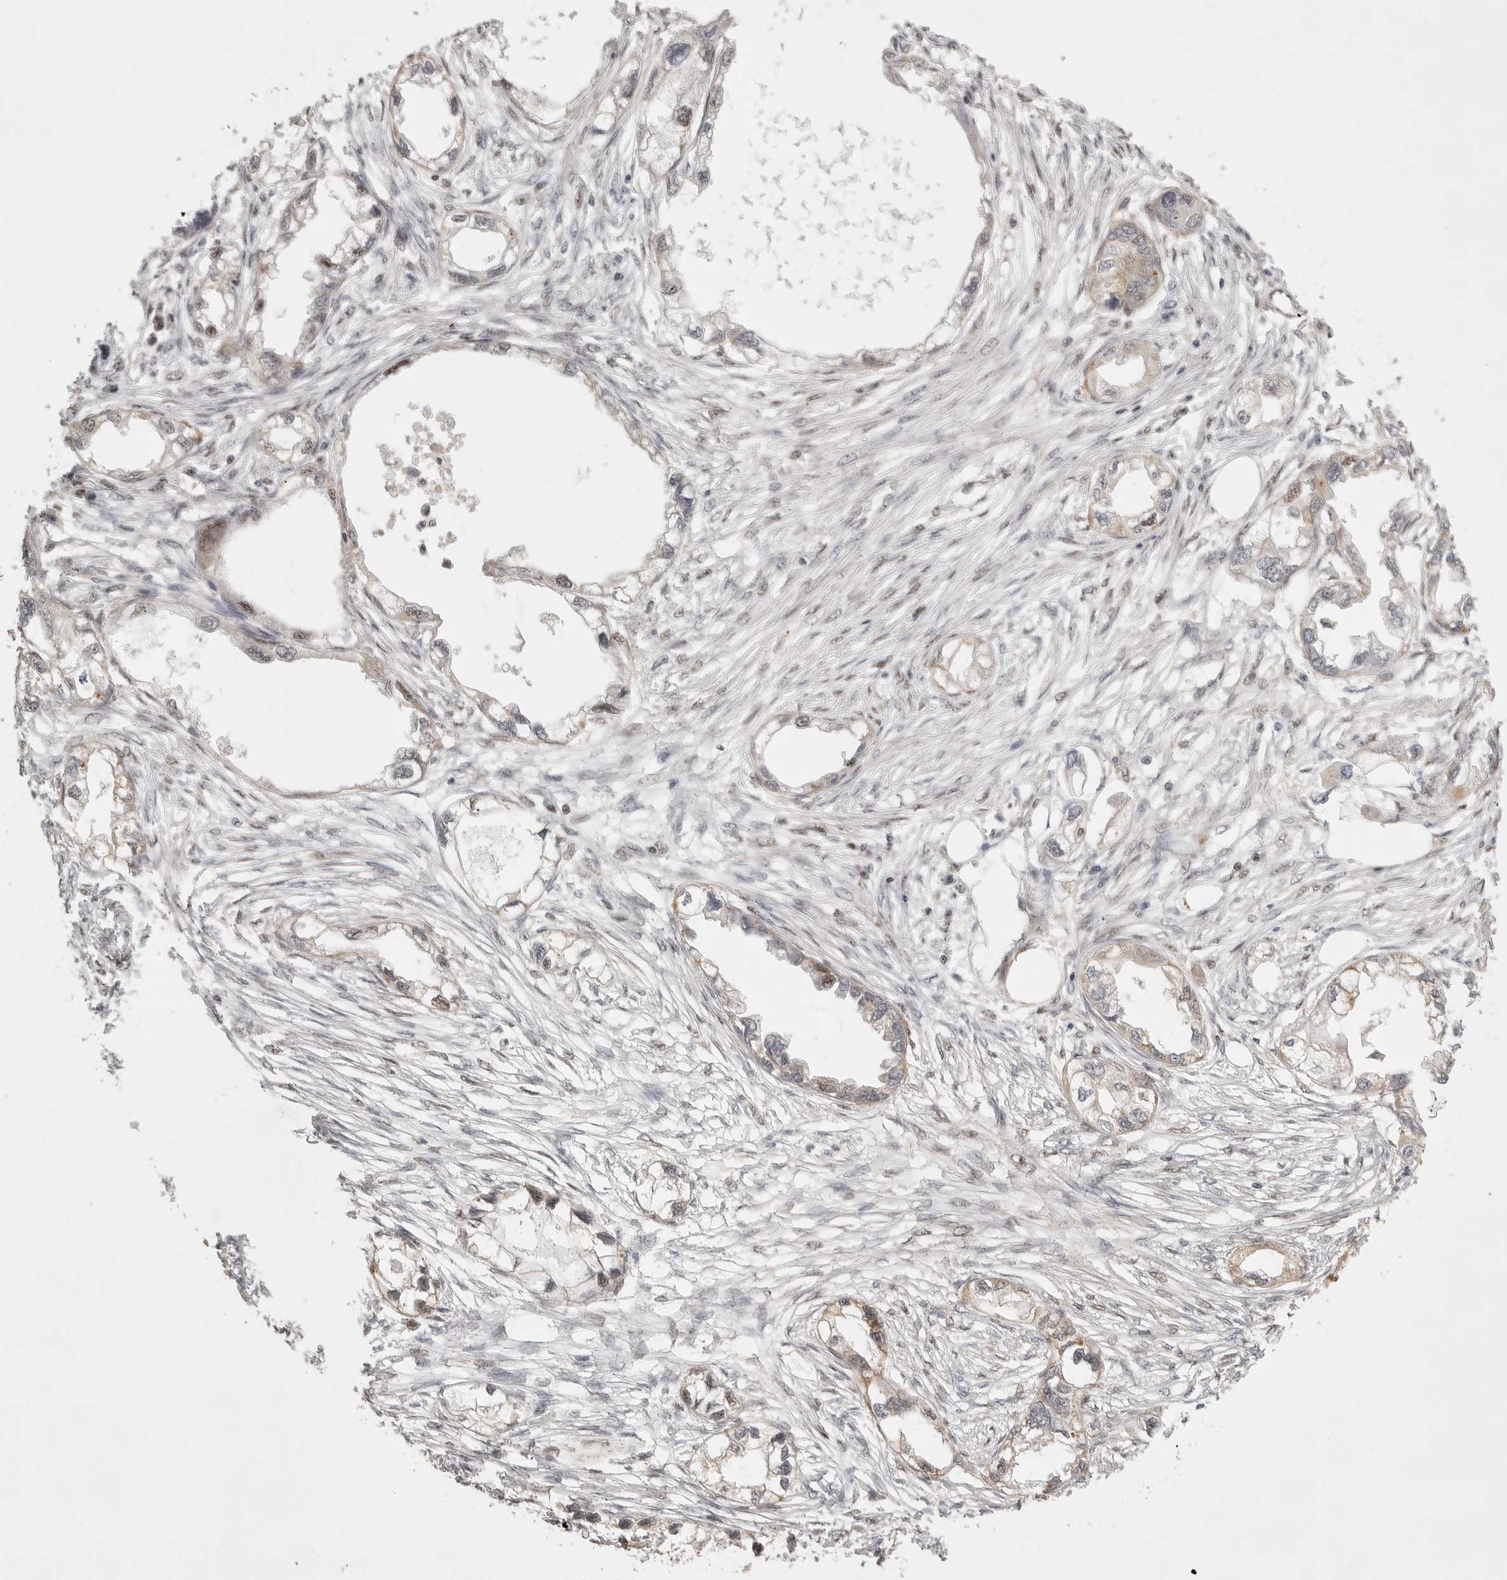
{"staining": {"intensity": "weak", "quantity": "<25%", "location": "cytoplasmic/membranous,nuclear"}, "tissue": "endometrial cancer", "cell_type": "Tumor cells", "image_type": "cancer", "snomed": [{"axis": "morphology", "description": "Adenocarcinoma, NOS"}, {"axis": "morphology", "description": "Adenocarcinoma, metastatic, NOS"}, {"axis": "topography", "description": "Adipose tissue"}, {"axis": "topography", "description": "Endometrium"}], "caption": "Immunohistochemistry image of endometrial adenocarcinoma stained for a protein (brown), which displays no expression in tumor cells.", "gene": "POMP", "patient": {"sex": "female", "age": 67}}